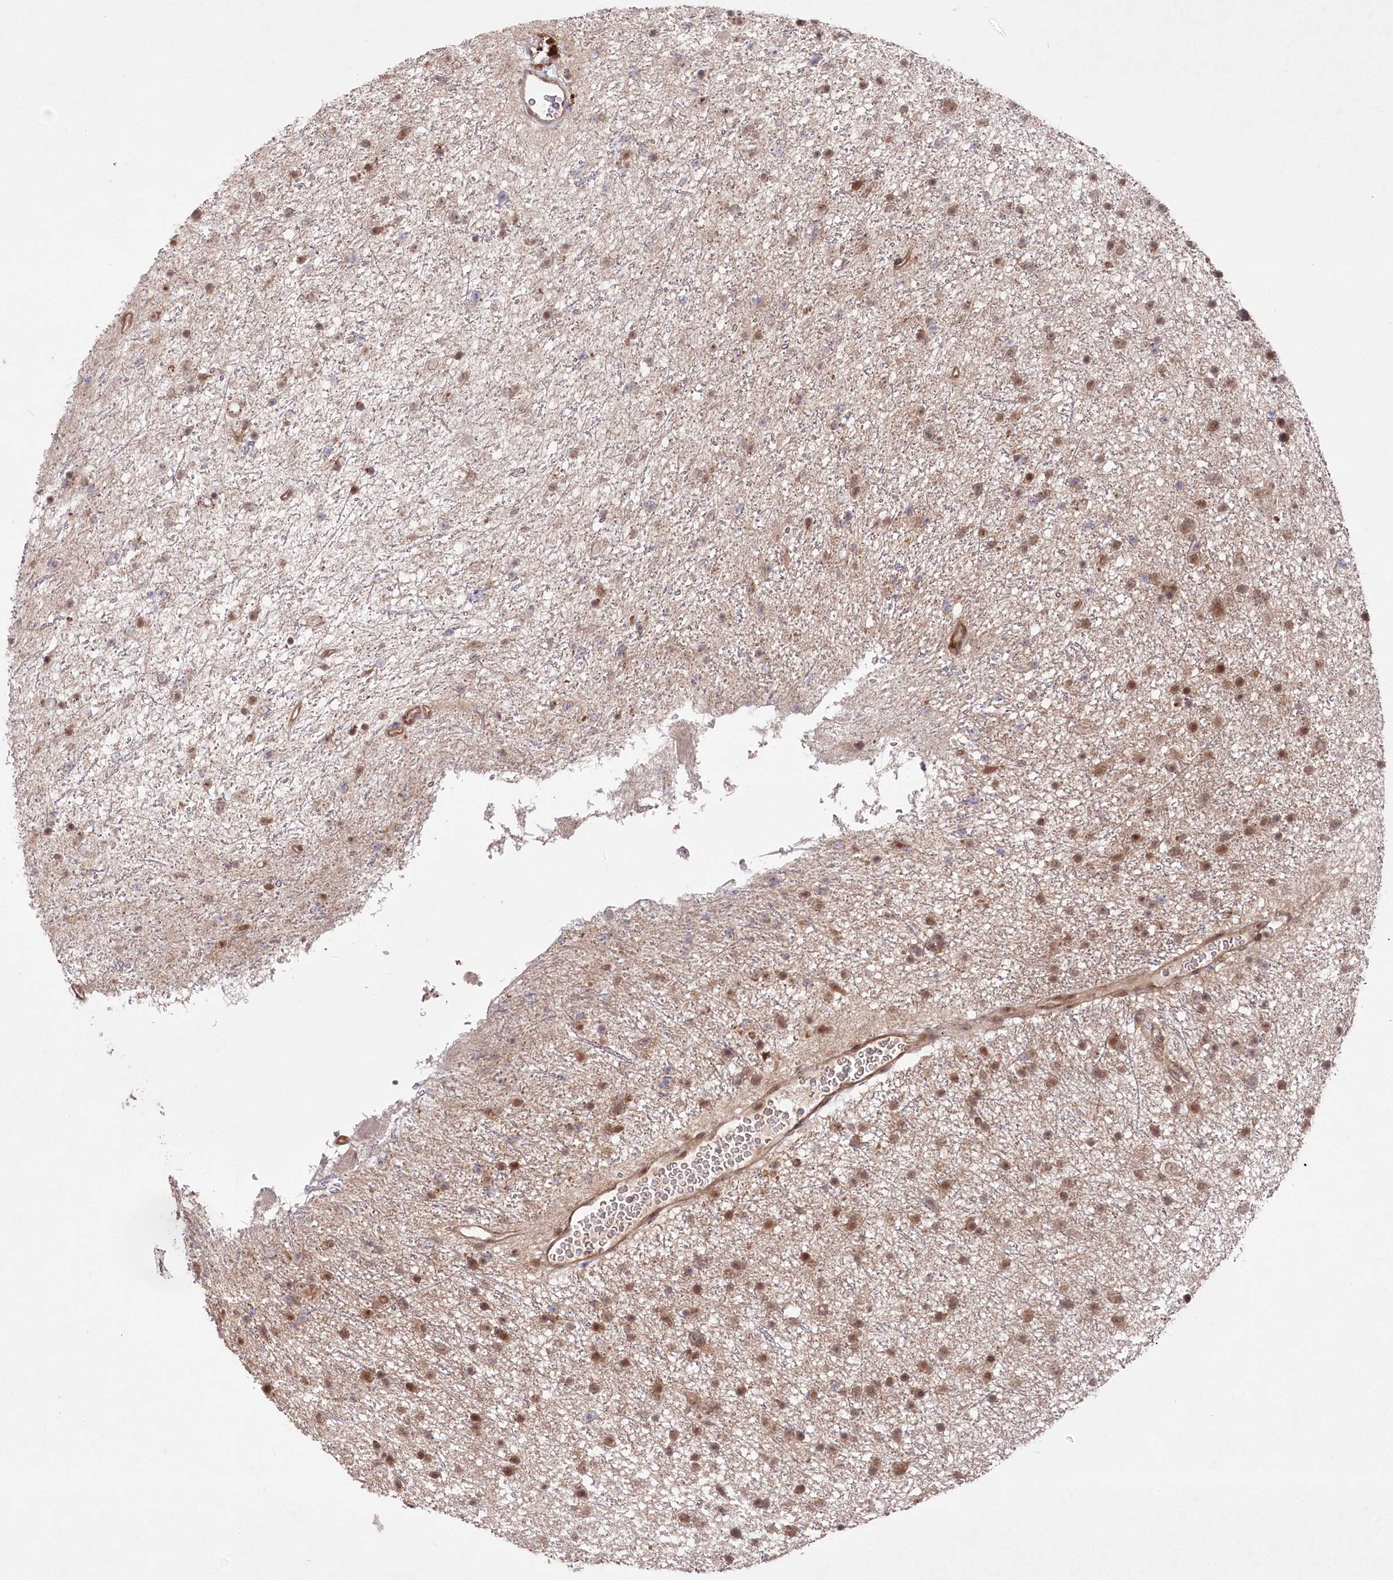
{"staining": {"intensity": "moderate", "quantity": ">75%", "location": "cytoplasmic/membranous,nuclear"}, "tissue": "glioma", "cell_type": "Tumor cells", "image_type": "cancer", "snomed": [{"axis": "morphology", "description": "Glioma, malignant, Low grade"}, {"axis": "topography", "description": "Cerebral cortex"}], "caption": "High-power microscopy captured an IHC histopathology image of glioma, revealing moderate cytoplasmic/membranous and nuclear expression in about >75% of tumor cells. (Stains: DAB (3,3'-diaminobenzidine) in brown, nuclei in blue, Microscopy: brightfield microscopy at high magnification).", "gene": "PSMA1", "patient": {"sex": "female", "age": 39}}